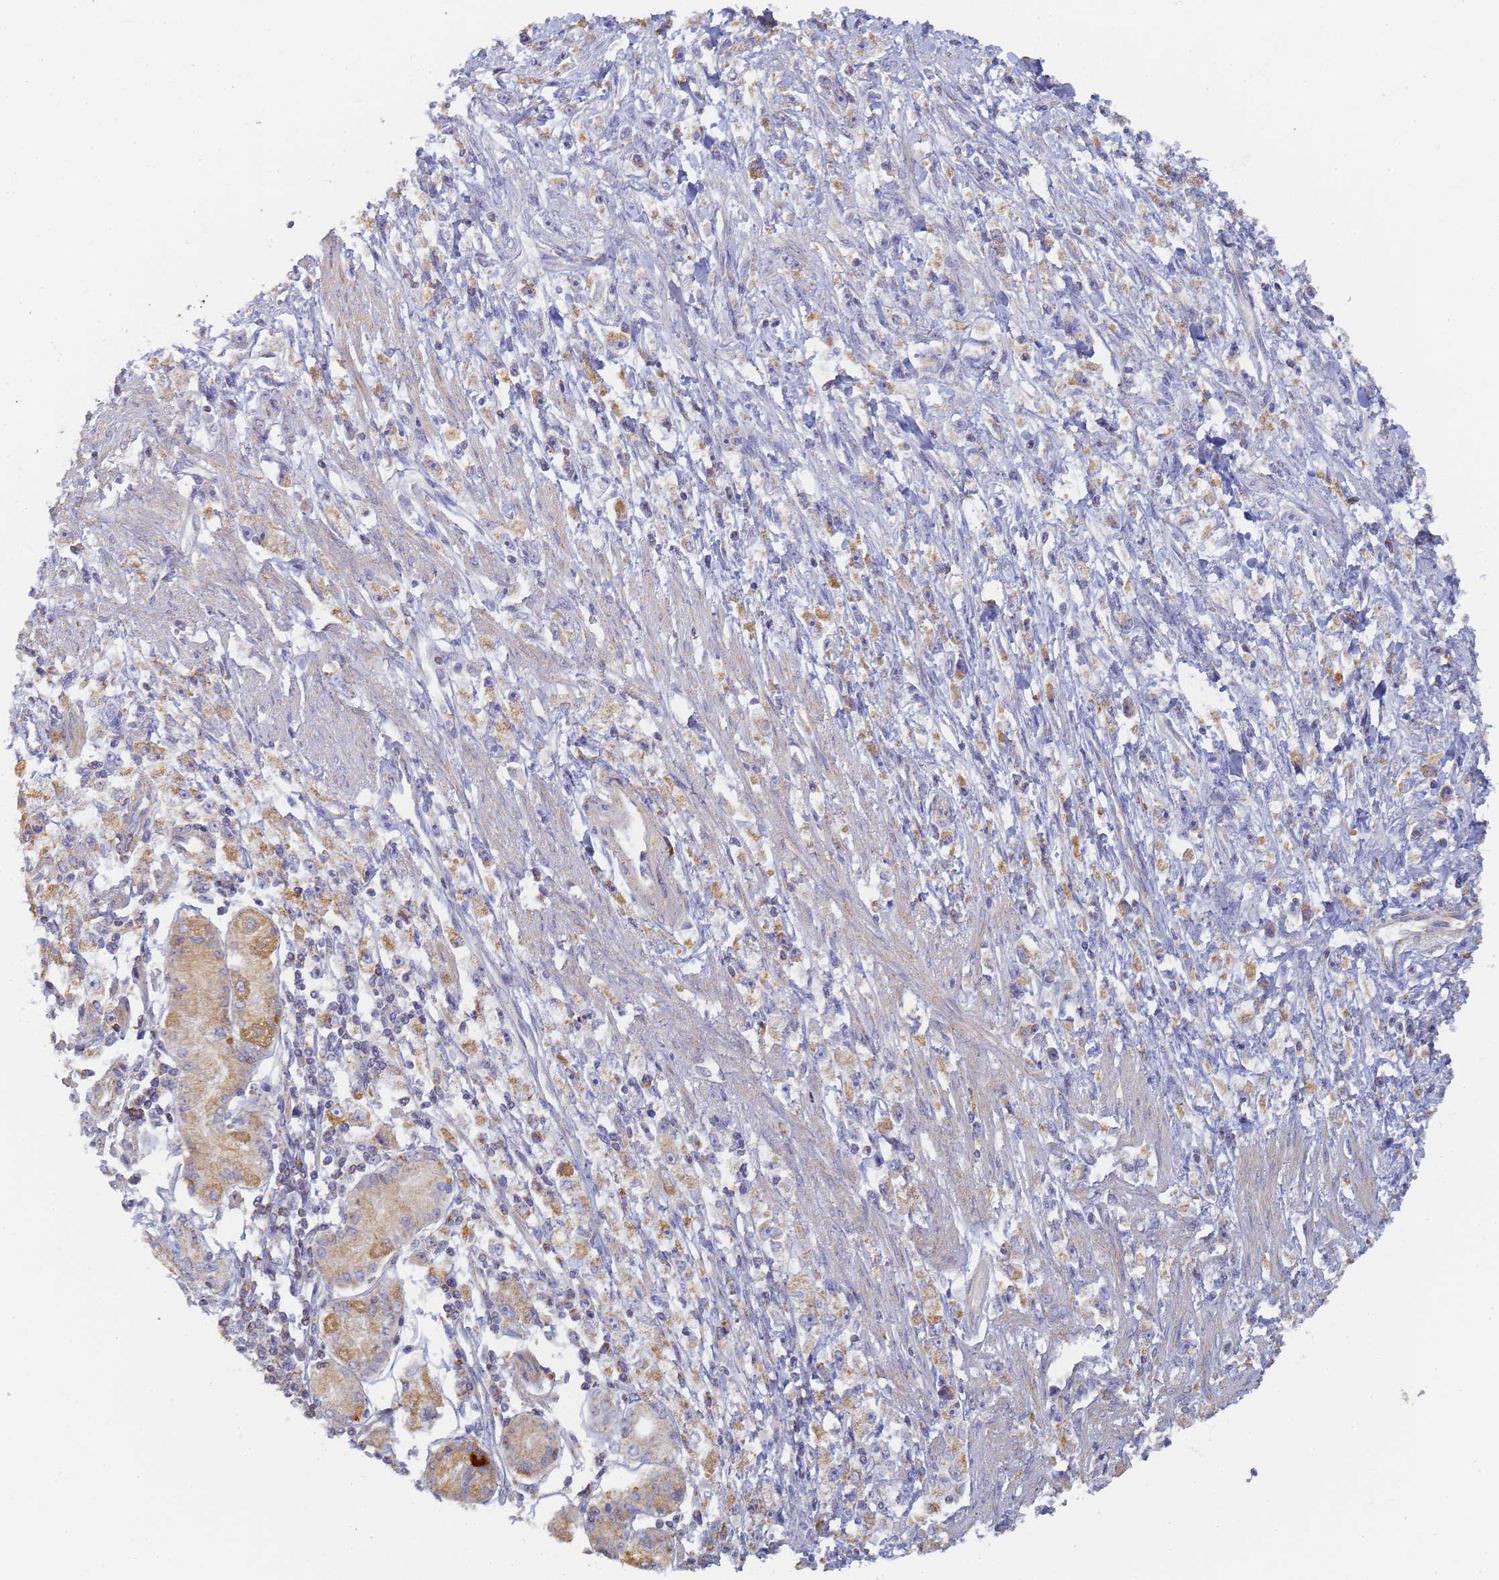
{"staining": {"intensity": "moderate", "quantity": ">75%", "location": "cytoplasmic/membranous"}, "tissue": "stomach cancer", "cell_type": "Tumor cells", "image_type": "cancer", "snomed": [{"axis": "morphology", "description": "Adenocarcinoma, NOS"}, {"axis": "topography", "description": "Stomach"}], "caption": "Immunohistochemistry (IHC) staining of stomach adenocarcinoma, which displays medium levels of moderate cytoplasmic/membranous expression in about >75% of tumor cells indicating moderate cytoplasmic/membranous protein positivity. The staining was performed using DAB (brown) for protein detection and nuclei were counterstained in hematoxylin (blue).", "gene": "UTP23", "patient": {"sex": "female", "age": 59}}